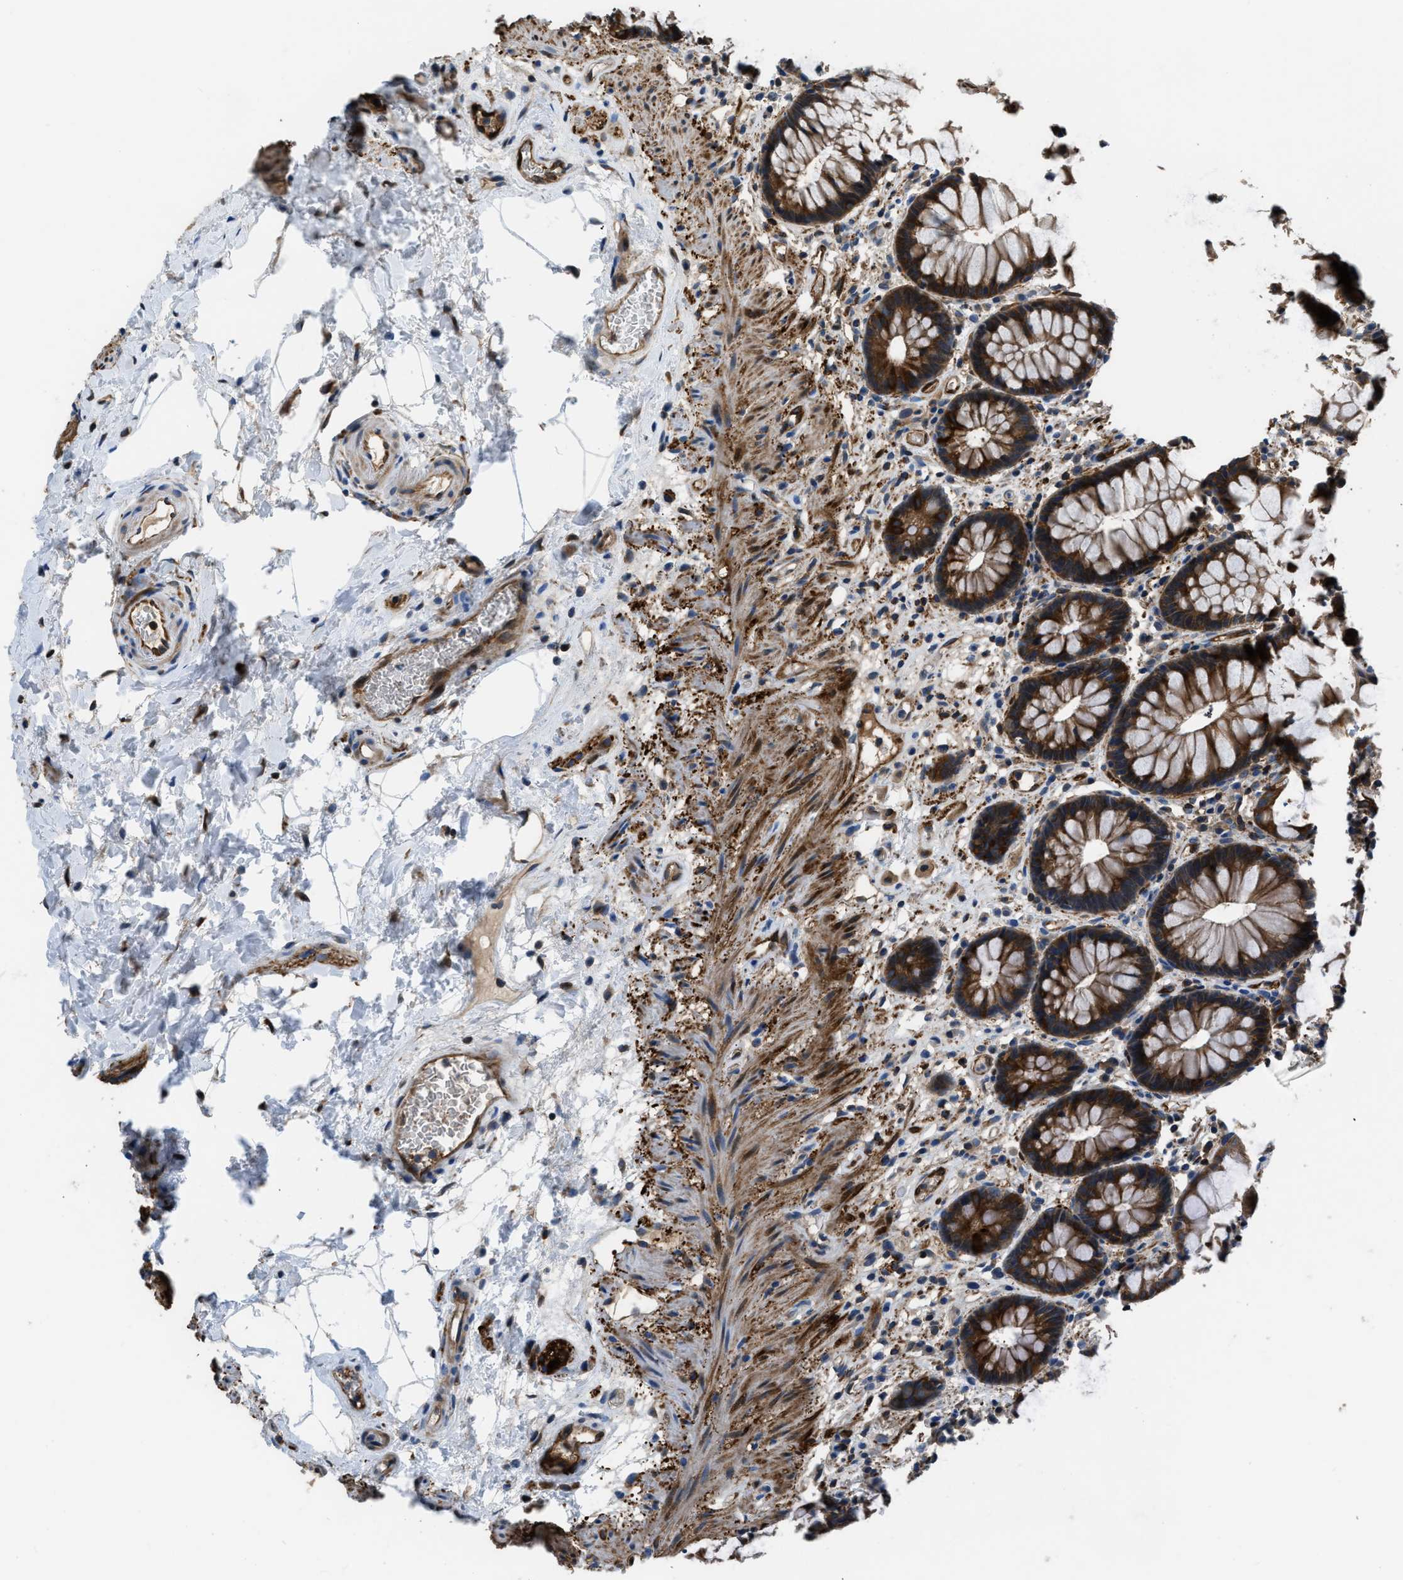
{"staining": {"intensity": "strong", "quantity": ">75%", "location": "cytoplasmic/membranous"}, "tissue": "rectum", "cell_type": "Glandular cells", "image_type": "normal", "snomed": [{"axis": "morphology", "description": "Normal tissue, NOS"}, {"axis": "topography", "description": "Rectum"}], "caption": "Immunohistochemical staining of unremarkable human rectum demonstrates strong cytoplasmic/membranous protein staining in about >75% of glandular cells. (Stains: DAB in brown, nuclei in blue, Microscopy: brightfield microscopy at high magnification).", "gene": "PFKP", "patient": {"sex": "male", "age": 64}}